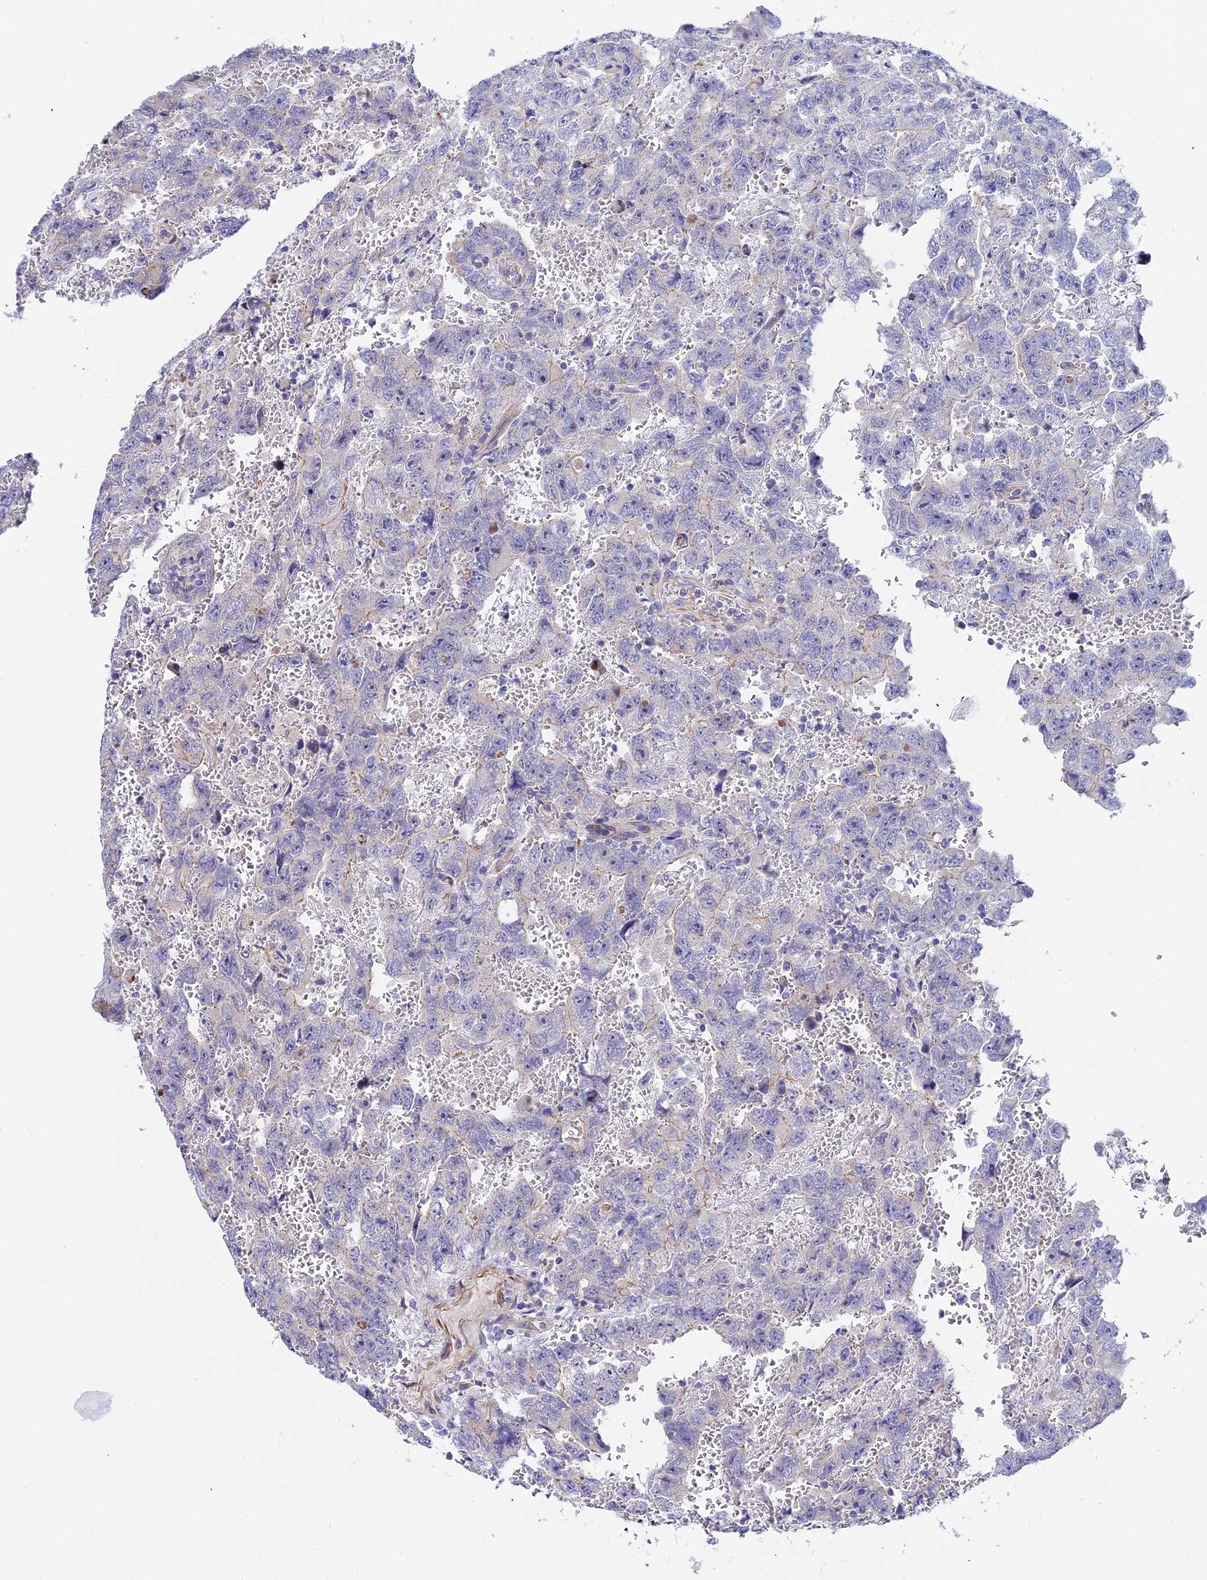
{"staining": {"intensity": "negative", "quantity": "none", "location": "none"}, "tissue": "testis cancer", "cell_type": "Tumor cells", "image_type": "cancer", "snomed": [{"axis": "morphology", "description": "Carcinoma, Embryonal, NOS"}, {"axis": "topography", "description": "Testis"}], "caption": "Testis cancer stained for a protein using IHC exhibits no expression tumor cells.", "gene": "ACOT2", "patient": {"sex": "male", "age": 45}}